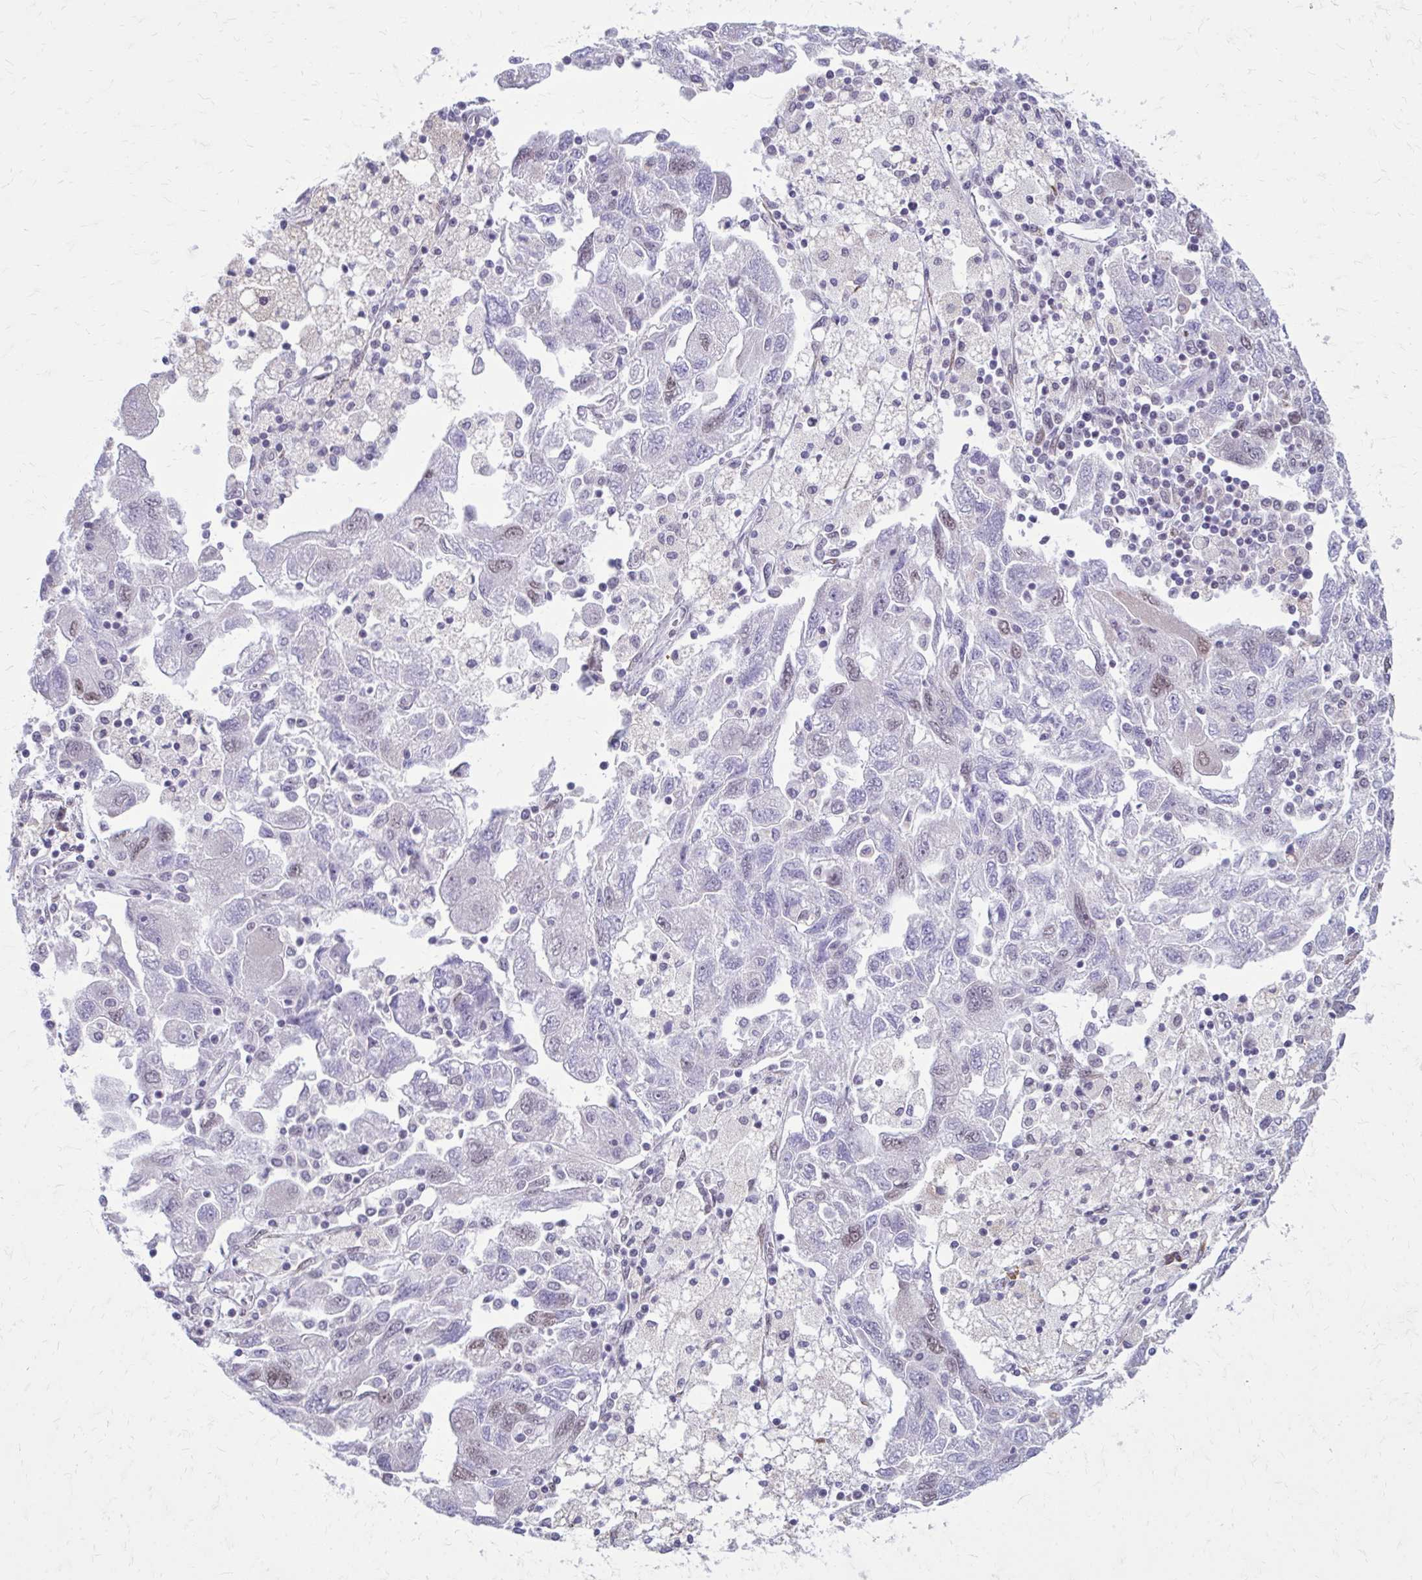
{"staining": {"intensity": "negative", "quantity": "none", "location": "none"}, "tissue": "ovarian cancer", "cell_type": "Tumor cells", "image_type": "cancer", "snomed": [{"axis": "morphology", "description": "Carcinoma, NOS"}, {"axis": "morphology", "description": "Cystadenocarcinoma, serous, NOS"}, {"axis": "topography", "description": "Ovary"}], "caption": "Ovarian cancer (carcinoma) stained for a protein using immunohistochemistry displays no staining tumor cells.", "gene": "PROSER1", "patient": {"sex": "female", "age": 69}}